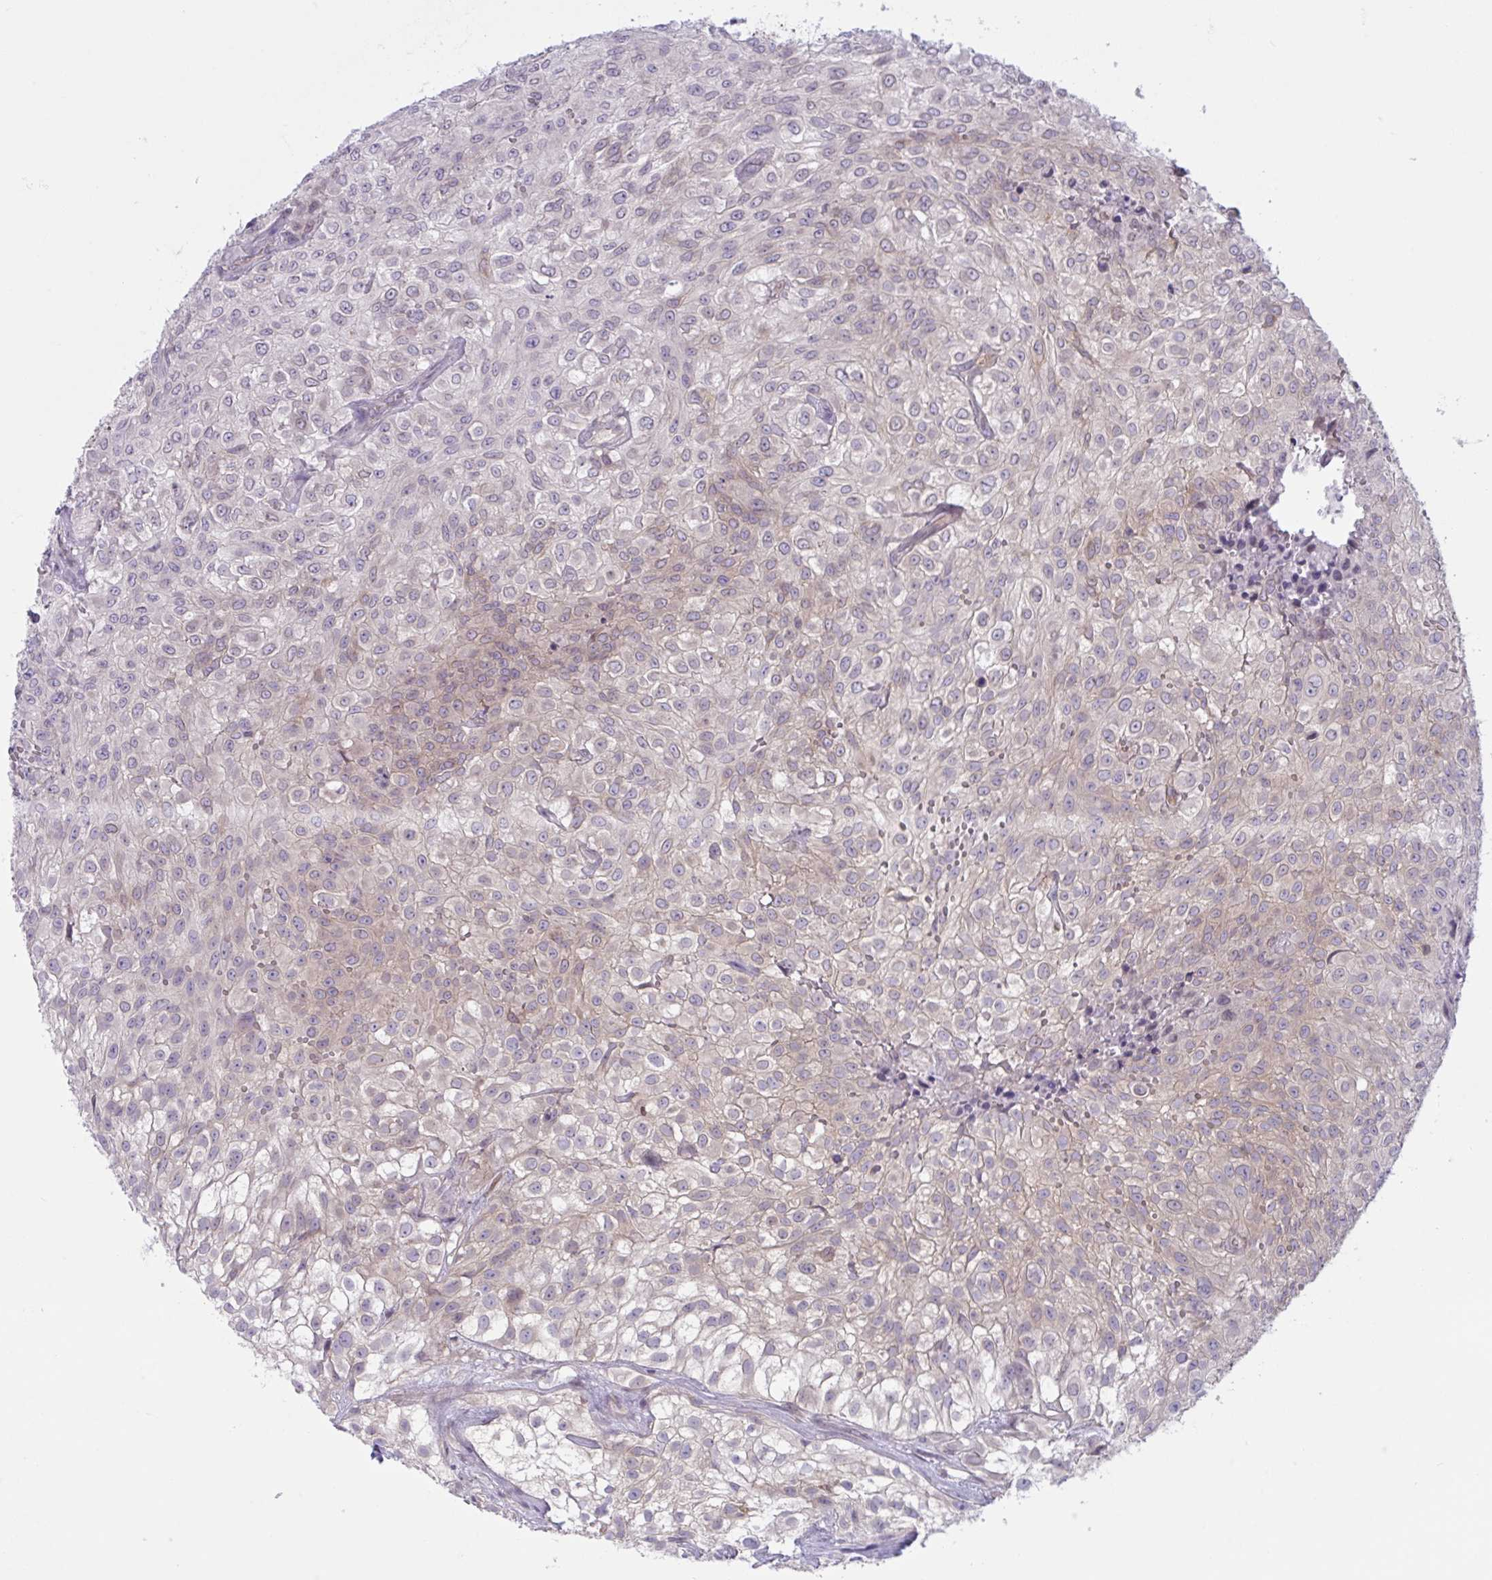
{"staining": {"intensity": "weak", "quantity": "25%-75%", "location": "cytoplasmic/membranous"}, "tissue": "urothelial cancer", "cell_type": "Tumor cells", "image_type": "cancer", "snomed": [{"axis": "morphology", "description": "Urothelial carcinoma, High grade"}, {"axis": "topography", "description": "Urinary bladder"}], "caption": "An IHC micrograph of tumor tissue is shown. Protein staining in brown labels weak cytoplasmic/membranous positivity in high-grade urothelial carcinoma within tumor cells. The protein of interest is stained brown, and the nuclei are stained in blue (DAB IHC with brightfield microscopy, high magnification).", "gene": "TANK", "patient": {"sex": "male", "age": 56}}